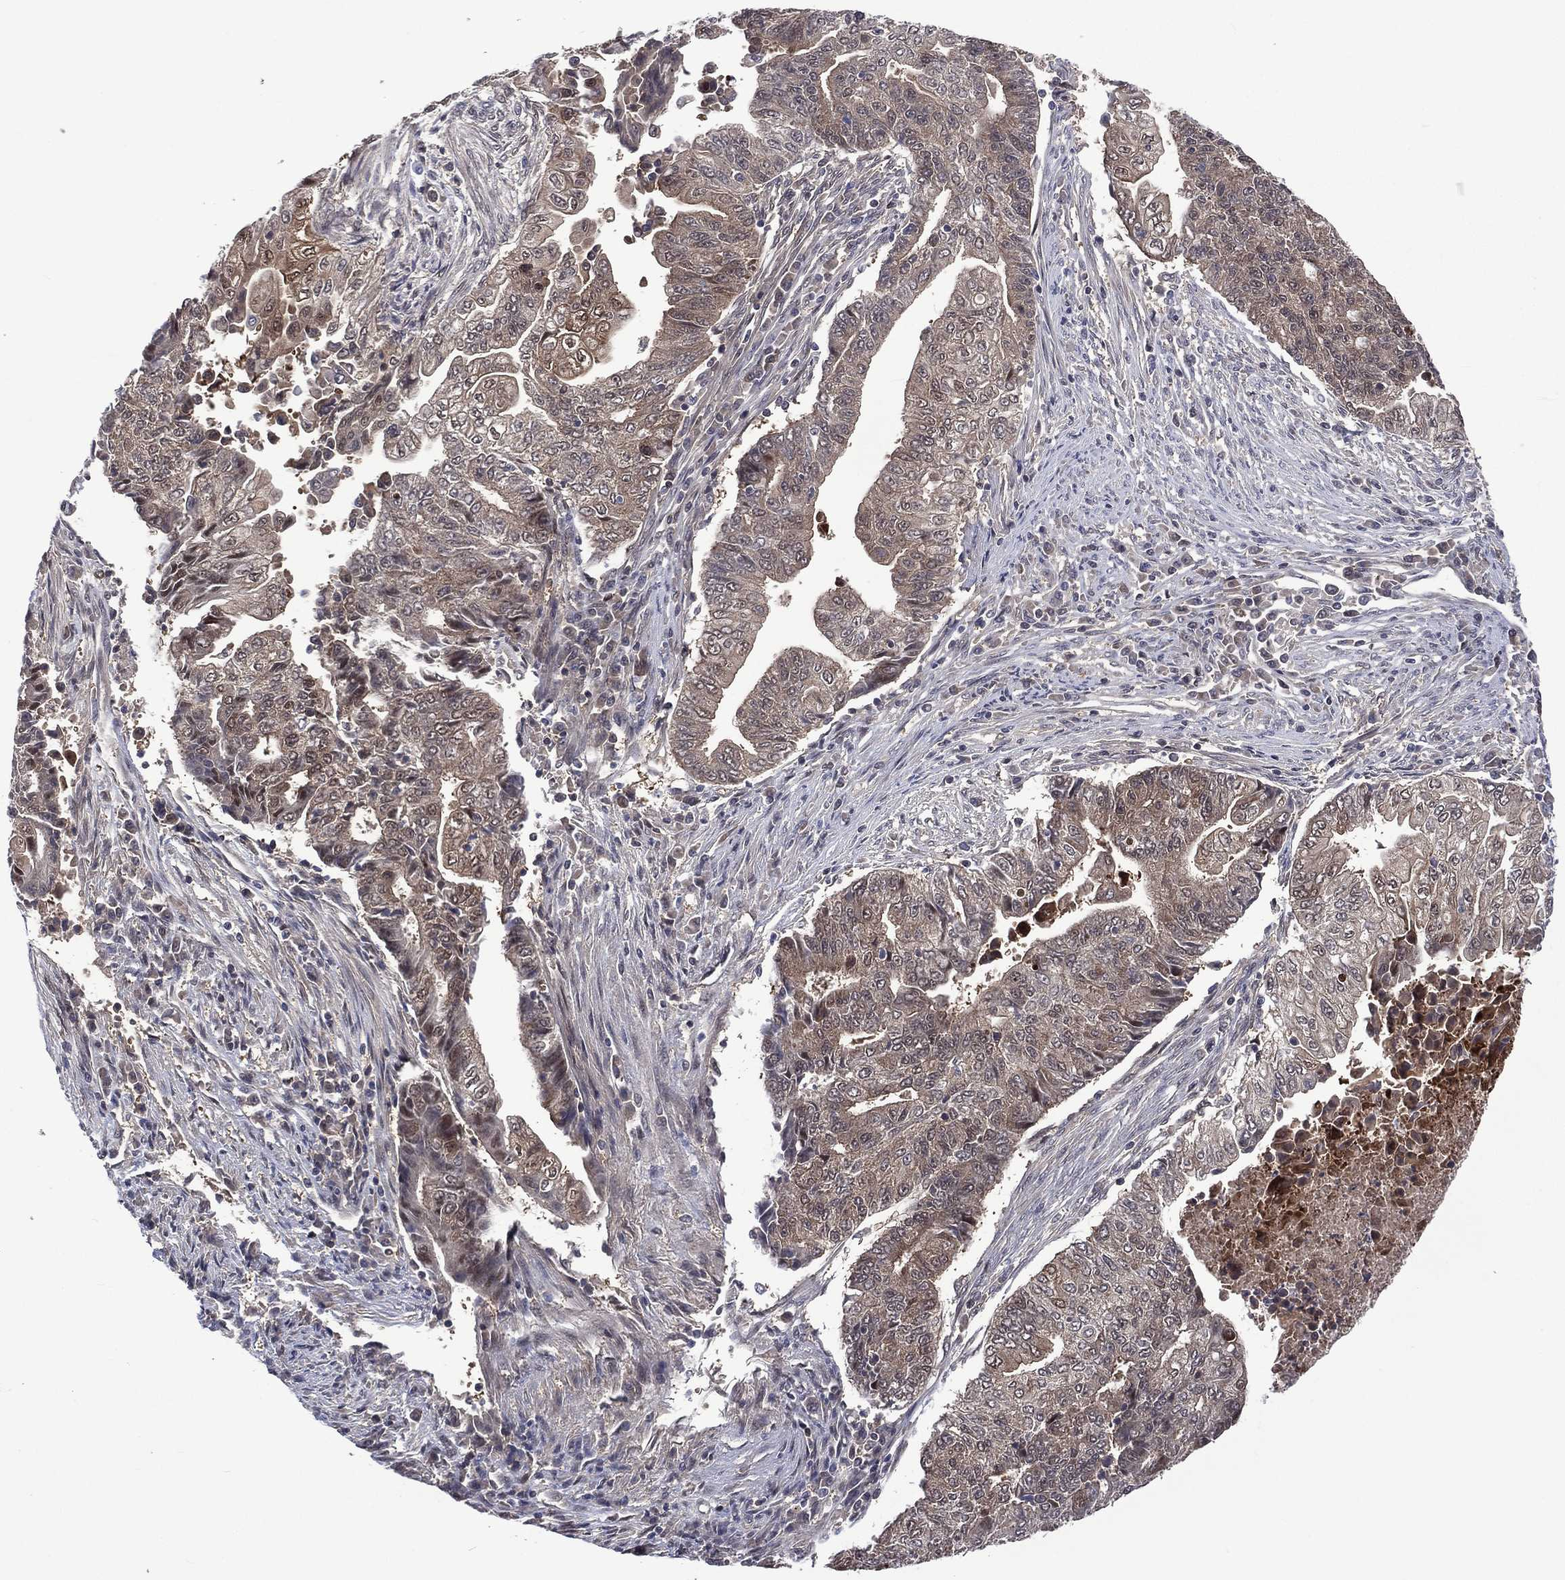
{"staining": {"intensity": "weak", "quantity": "25%-75%", "location": "cytoplasmic/membranous"}, "tissue": "endometrial cancer", "cell_type": "Tumor cells", "image_type": "cancer", "snomed": [{"axis": "morphology", "description": "Adenocarcinoma, NOS"}, {"axis": "topography", "description": "Uterus"}, {"axis": "topography", "description": "Endometrium"}], "caption": "Adenocarcinoma (endometrial) was stained to show a protein in brown. There is low levels of weak cytoplasmic/membranous staining in approximately 25%-75% of tumor cells. The staining is performed using DAB (3,3'-diaminobenzidine) brown chromogen to label protein expression. The nuclei are counter-stained blue using hematoxylin.", "gene": "MTAP", "patient": {"sex": "female", "age": 54}}